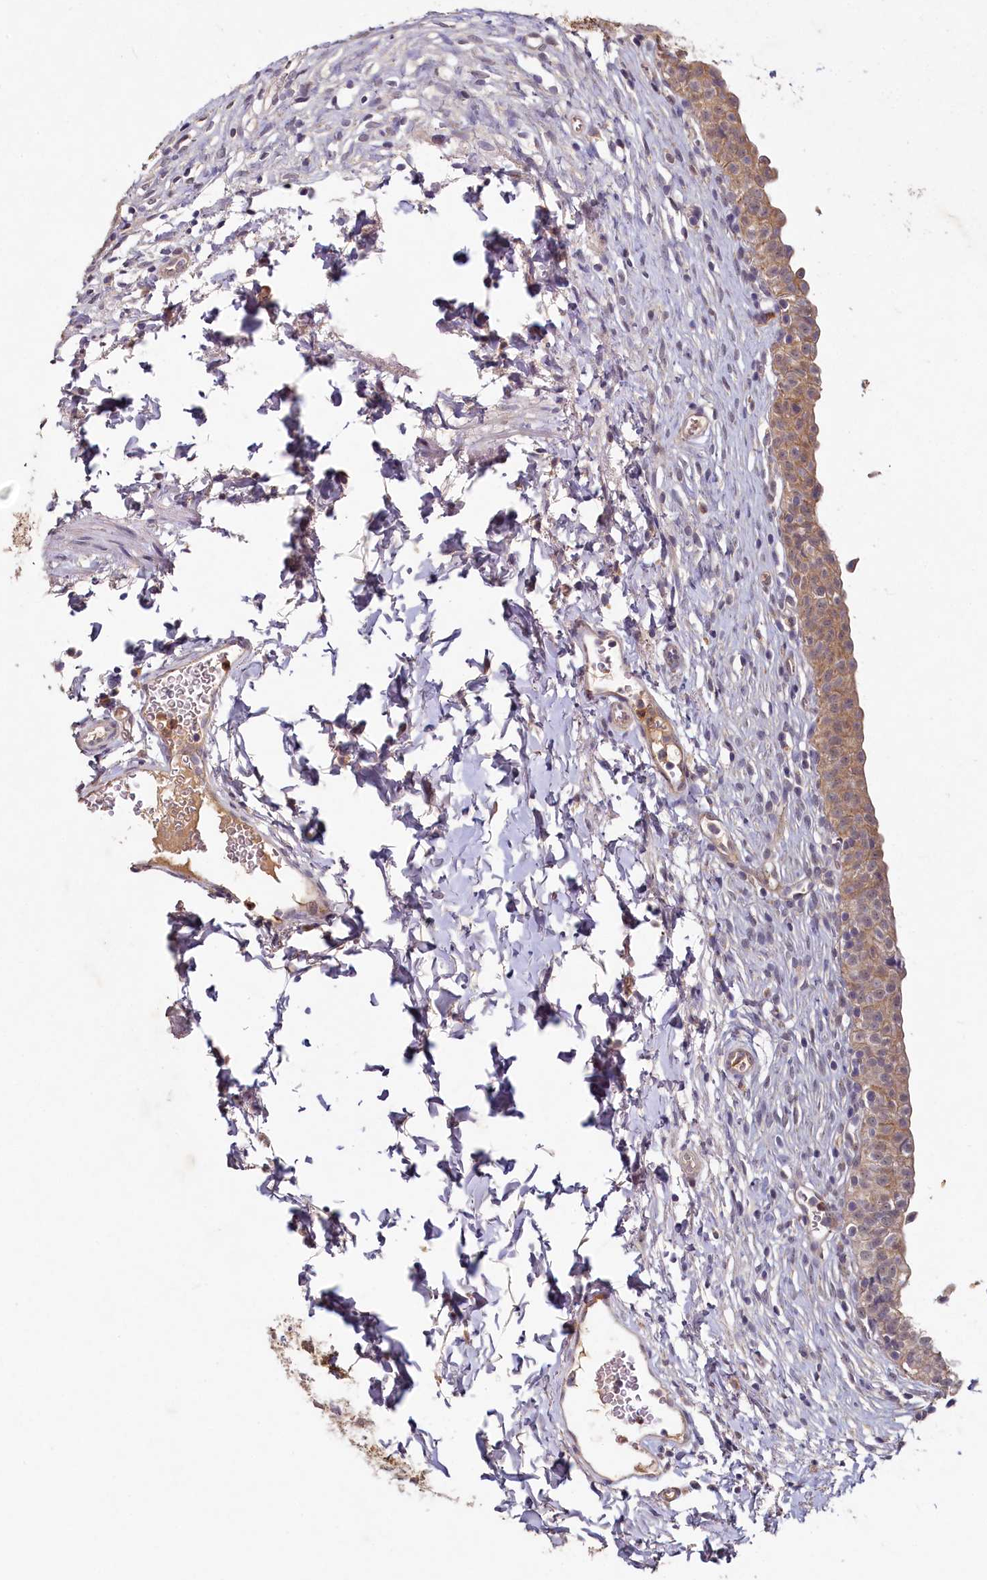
{"staining": {"intensity": "moderate", "quantity": ">75%", "location": "cytoplasmic/membranous"}, "tissue": "urinary bladder", "cell_type": "Urothelial cells", "image_type": "normal", "snomed": [{"axis": "morphology", "description": "Normal tissue, NOS"}, {"axis": "topography", "description": "Urinary bladder"}], "caption": "Urothelial cells show medium levels of moderate cytoplasmic/membranous expression in about >75% of cells in benign urinary bladder.", "gene": "HERC3", "patient": {"sex": "male", "age": 55}}